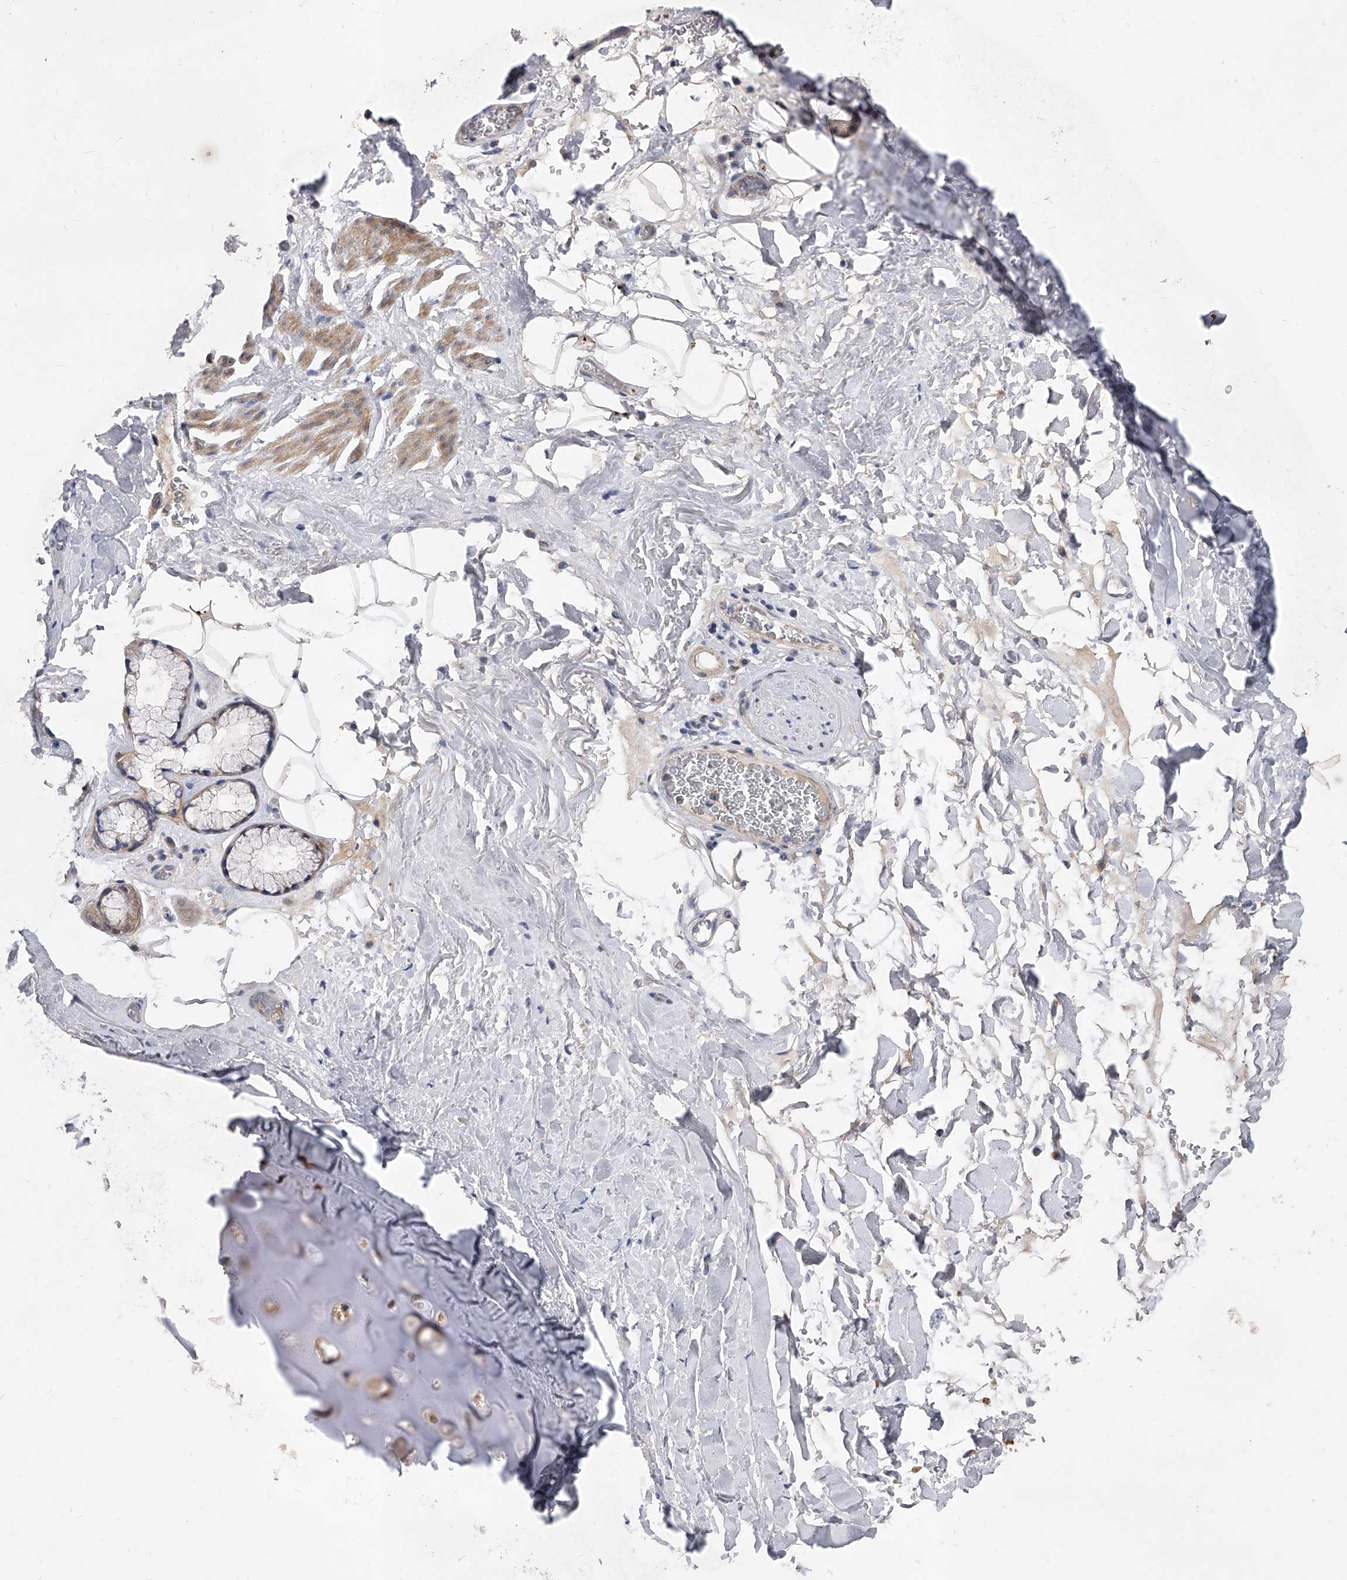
{"staining": {"intensity": "weak", "quantity": "<25%", "location": "cytoplasmic/membranous"}, "tissue": "adipose tissue", "cell_type": "Adipocytes", "image_type": "normal", "snomed": [{"axis": "morphology", "description": "Normal tissue, NOS"}, {"axis": "topography", "description": "Cartilage tissue"}], "caption": "The micrograph reveals no staining of adipocytes in normal adipose tissue.", "gene": "ENSG00000250424", "patient": {"sex": "female", "age": 63}}